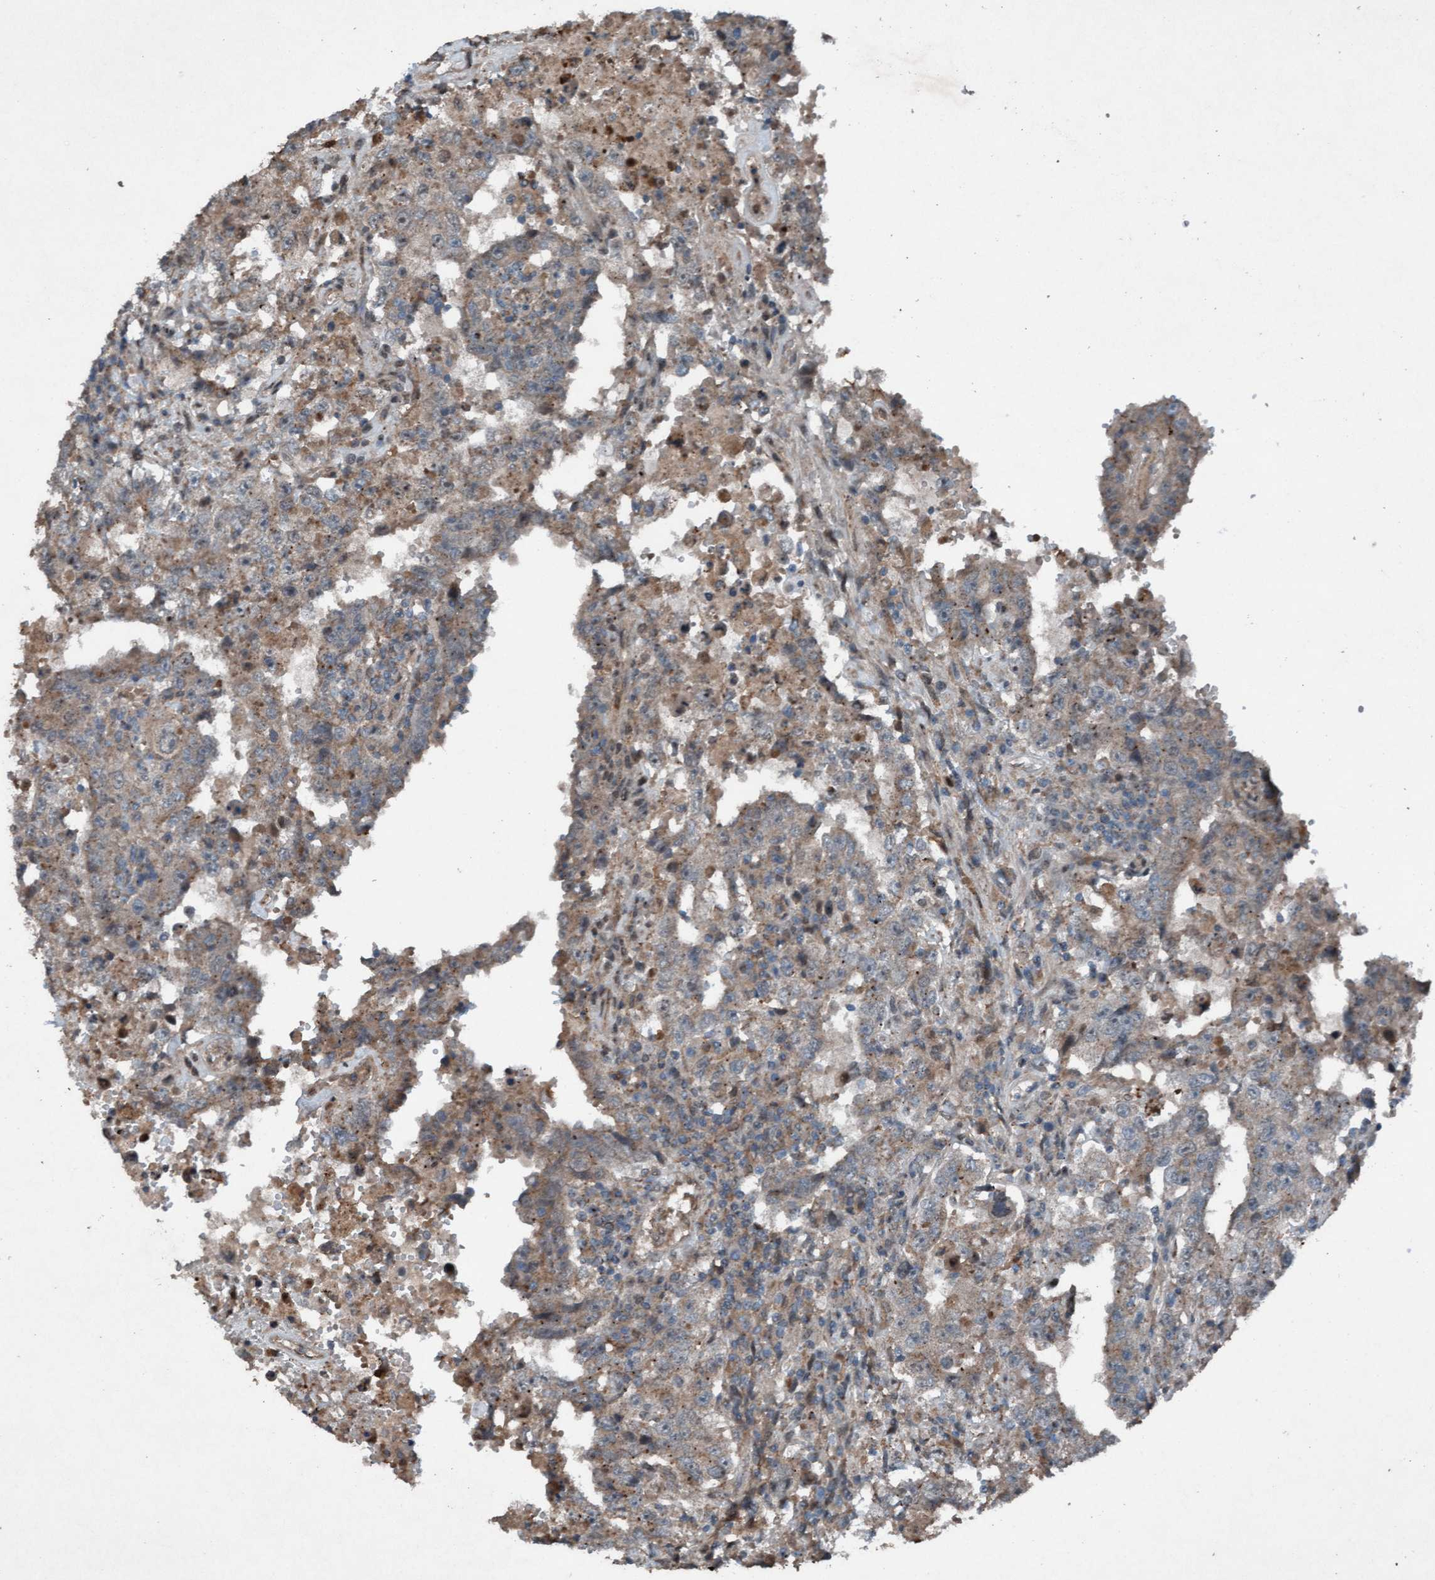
{"staining": {"intensity": "weak", "quantity": "25%-75%", "location": "cytoplasmic/membranous"}, "tissue": "testis cancer", "cell_type": "Tumor cells", "image_type": "cancer", "snomed": [{"axis": "morphology", "description": "Carcinoma, Embryonal, NOS"}, {"axis": "topography", "description": "Testis"}], "caption": "Tumor cells demonstrate low levels of weak cytoplasmic/membranous staining in about 25%-75% of cells in testis embryonal carcinoma.", "gene": "PLXNB2", "patient": {"sex": "male", "age": 26}}